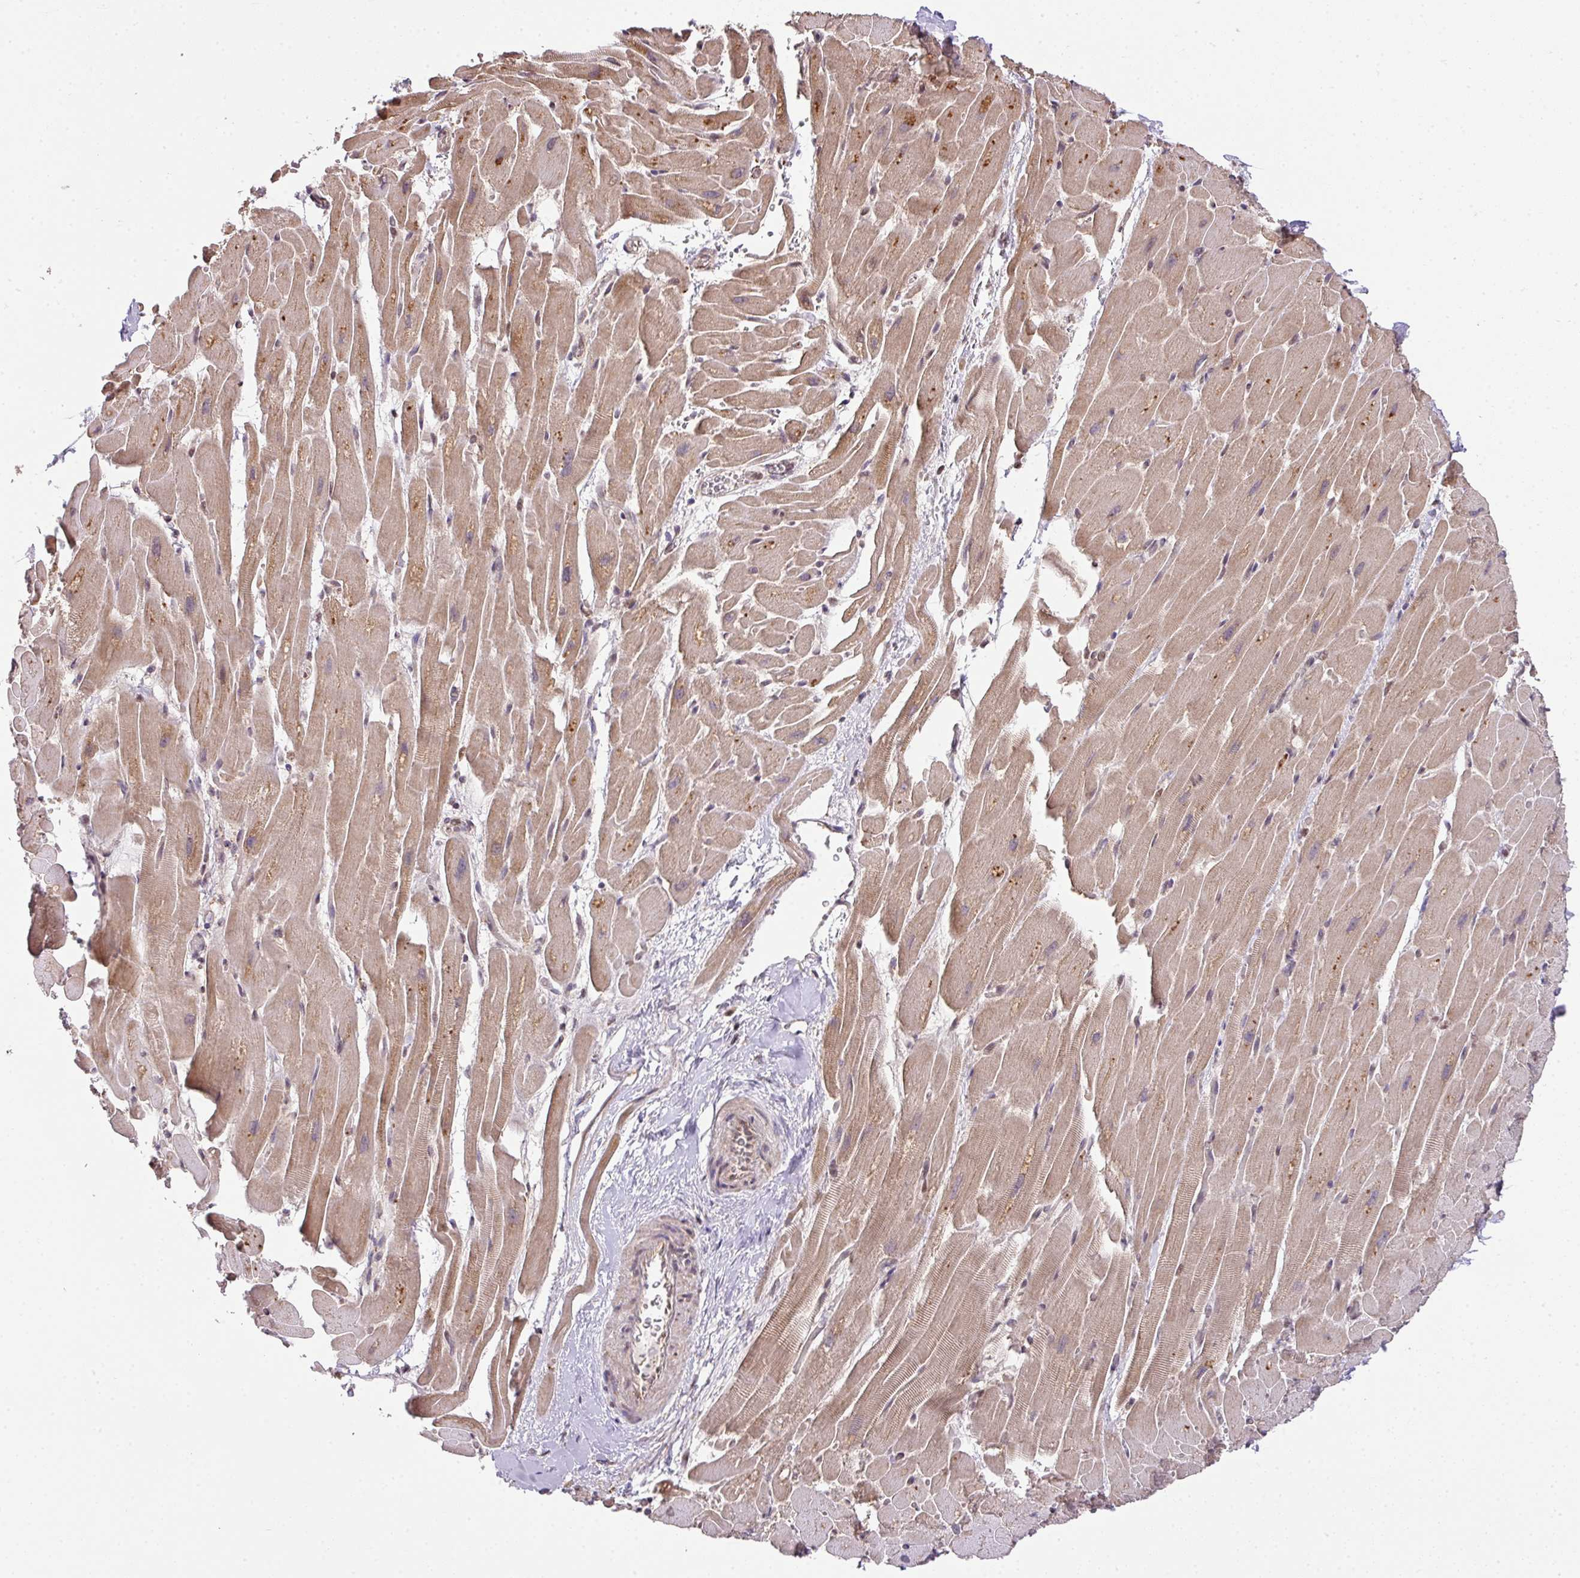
{"staining": {"intensity": "moderate", "quantity": "25%-75%", "location": "cytoplasmic/membranous"}, "tissue": "heart muscle", "cell_type": "Cardiomyocytes", "image_type": "normal", "snomed": [{"axis": "morphology", "description": "Normal tissue, NOS"}, {"axis": "topography", "description": "Heart"}], "caption": "A medium amount of moderate cytoplasmic/membranous expression is seen in approximately 25%-75% of cardiomyocytes in normal heart muscle.", "gene": "PLK1", "patient": {"sex": "male", "age": 37}}